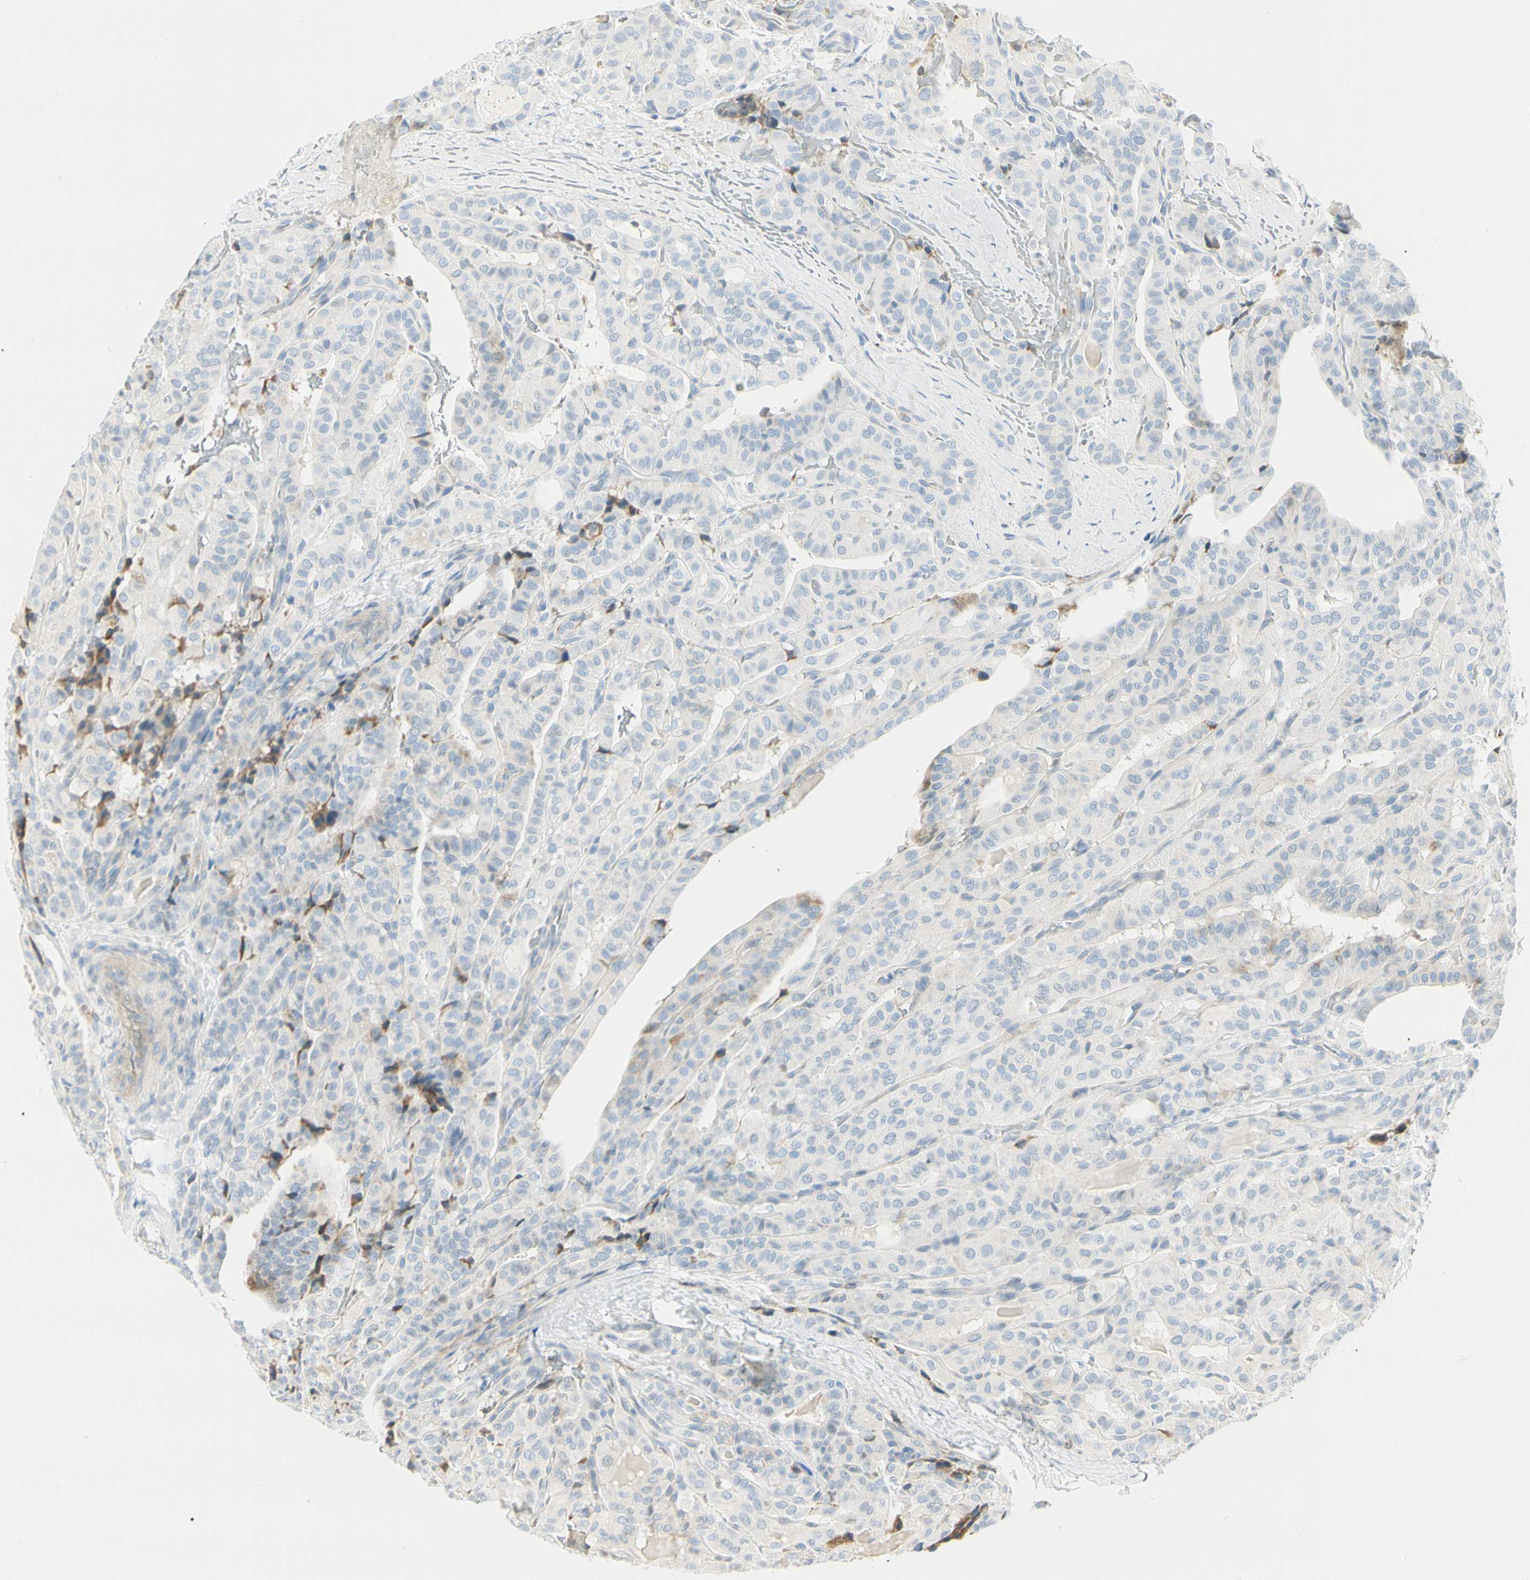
{"staining": {"intensity": "weak", "quantity": "<25%", "location": "cytoplasmic/membranous"}, "tissue": "thyroid cancer", "cell_type": "Tumor cells", "image_type": "cancer", "snomed": [{"axis": "morphology", "description": "Papillary adenocarcinoma, NOS"}, {"axis": "topography", "description": "Thyroid gland"}], "caption": "IHC of thyroid cancer exhibits no expression in tumor cells.", "gene": "TNFSF11", "patient": {"sex": "male", "age": 77}}